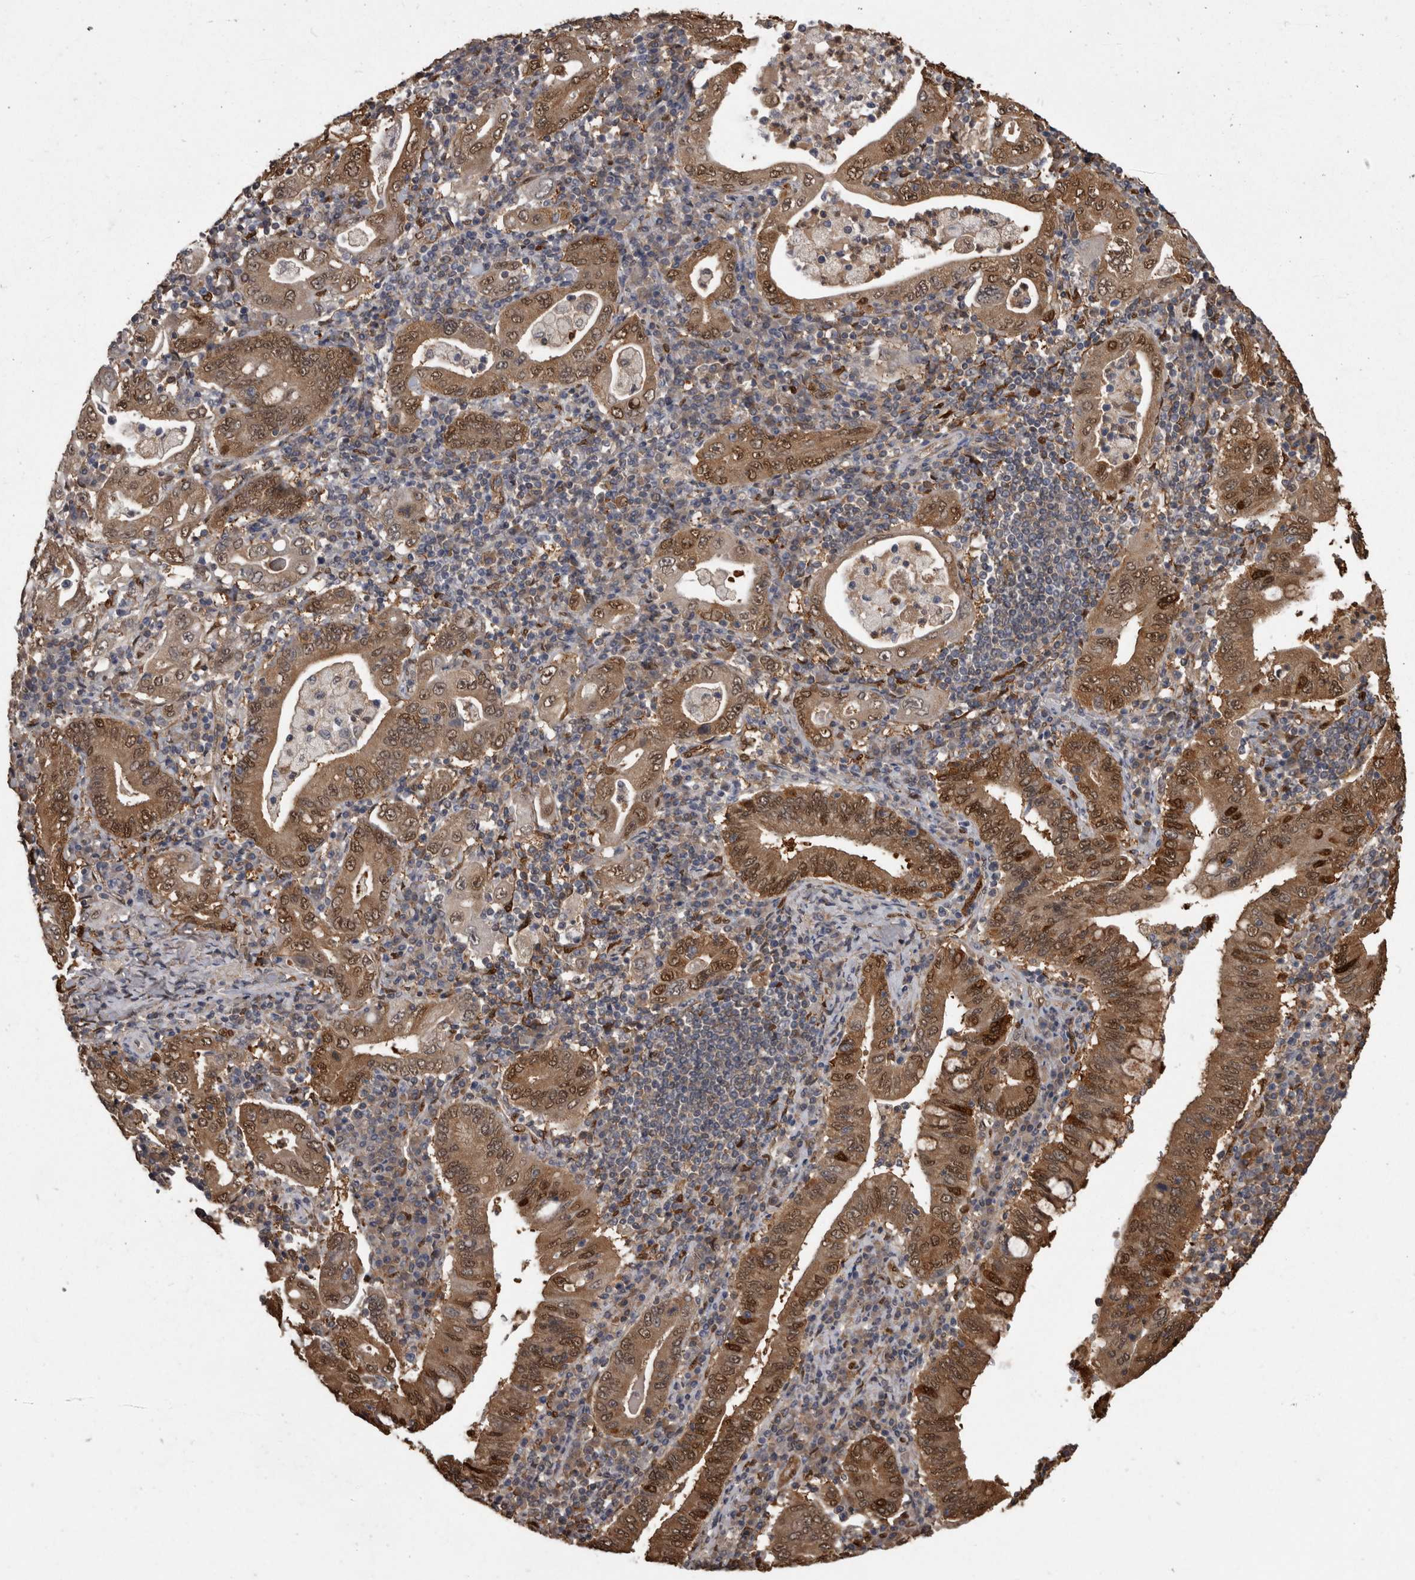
{"staining": {"intensity": "moderate", "quantity": ">75%", "location": "cytoplasmic/membranous,nuclear"}, "tissue": "stomach cancer", "cell_type": "Tumor cells", "image_type": "cancer", "snomed": [{"axis": "morphology", "description": "Normal tissue, NOS"}, {"axis": "morphology", "description": "Adenocarcinoma, NOS"}, {"axis": "topography", "description": "Esophagus"}, {"axis": "topography", "description": "Stomach, upper"}, {"axis": "topography", "description": "Peripheral nerve tissue"}], "caption": "Human stomach cancer stained for a protein (brown) exhibits moderate cytoplasmic/membranous and nuclear positive expression in approximately >75% of tumor cells.", "gene": "LXN", "patient": {"sex": "male", "age": 62}}